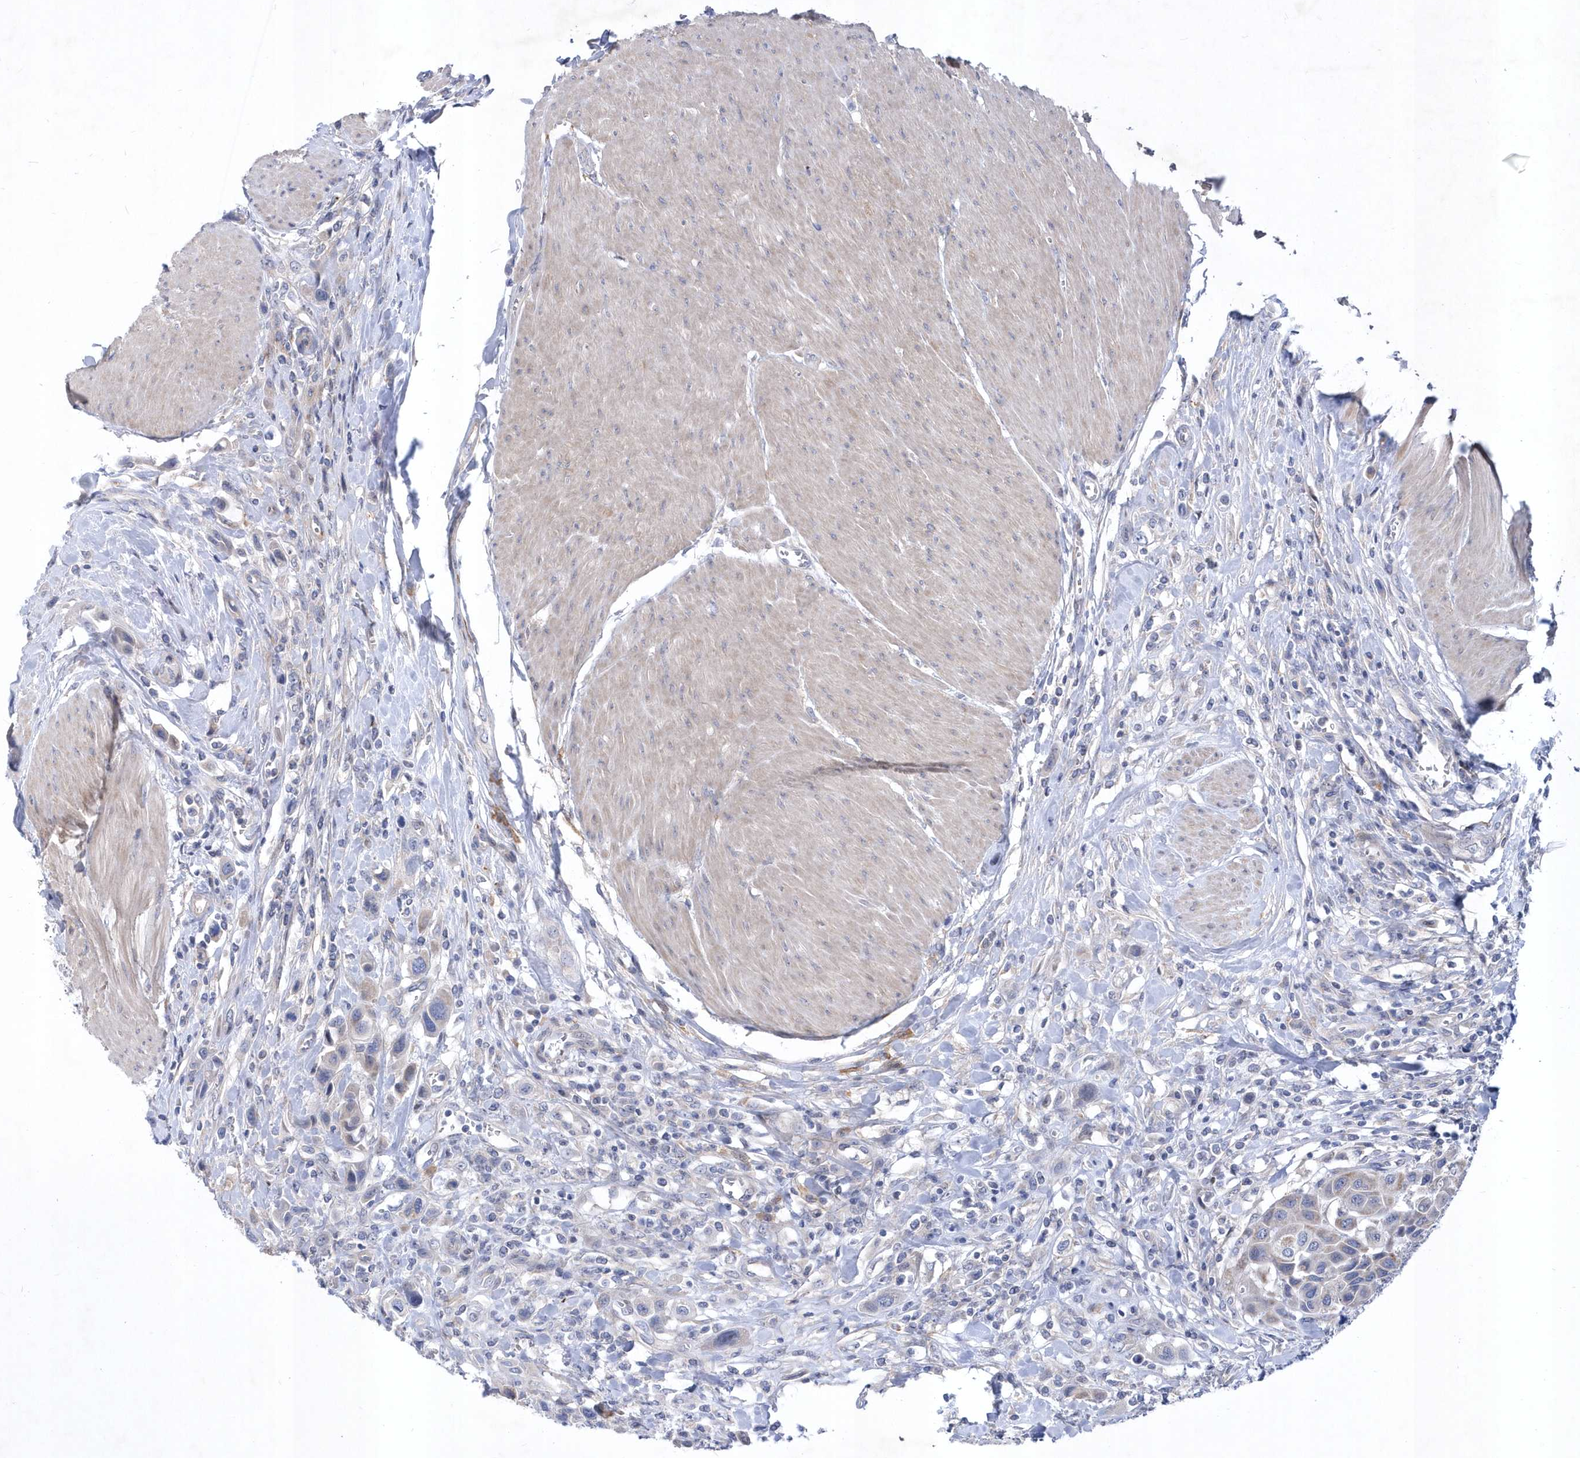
{"staining": {"intensity": "negative", "quantity": "none", "location": "none"}, "tissue": "urothelial cancer", "cell_type": "Tumor cells", "image_type": "cancer", "snomed": [{"axis": "morphology", "description": "Urothelial carcinoma, High grade"}, {"axis": "topography", "description": "Urinary bladder"}], "caption": "Immunohistochemistry of high-grade urothelial carcinoma reveals no staining in tumor cells.", "gene": "LONRF2", "patient": {"sex": "male", "age": 50}}